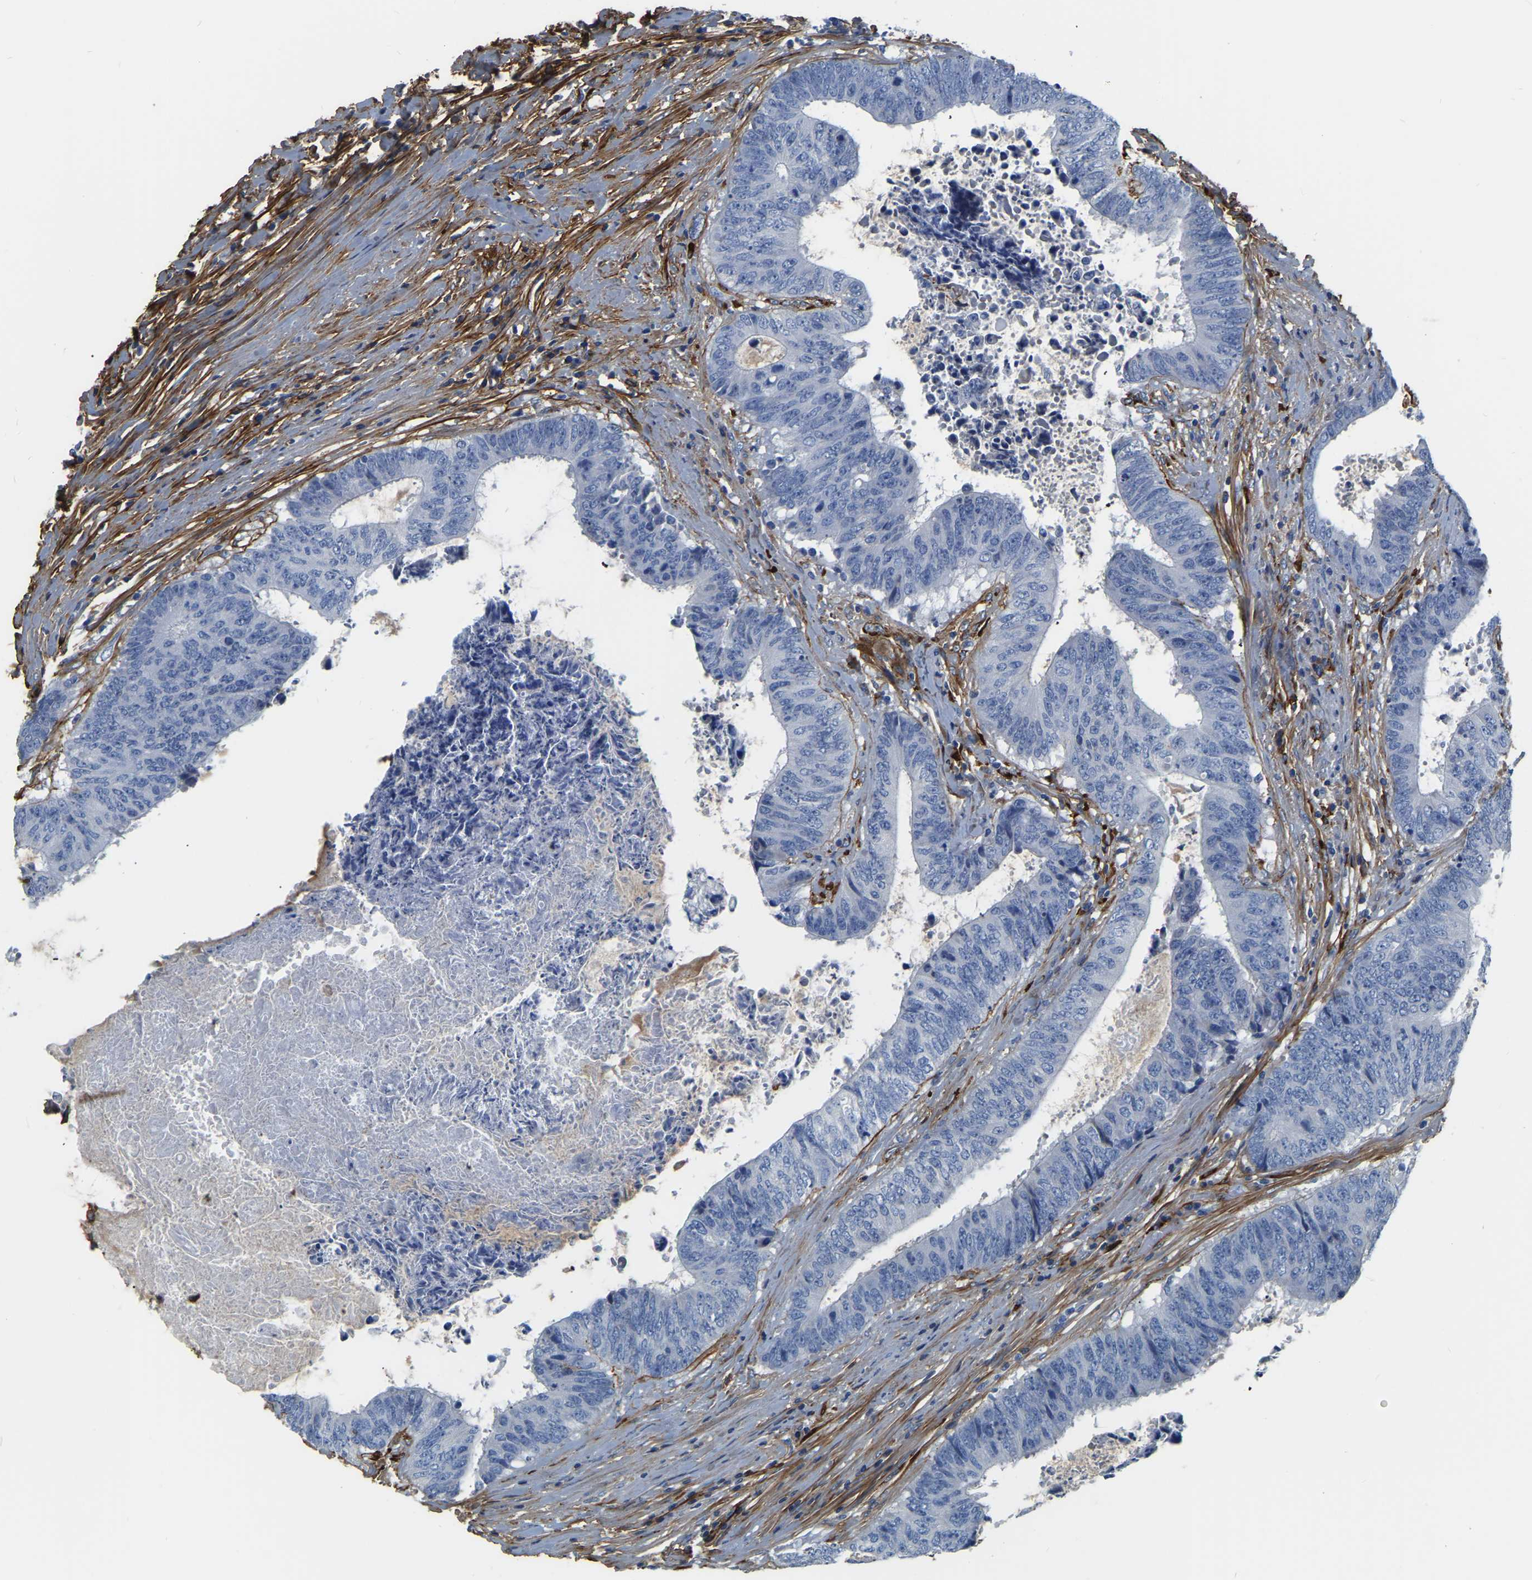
{"staining": {"intensity": "negative", "quantity": "none", "location": "none"}, "tissue": "colorectal cancer", "cell_type": "Tumor cells", "image_type": "cancer", "snomed": [{"axis": "morphology", "description": "Adenocarcinoma, NOS"}, {"axis": "topography", "description": "Rectum"}], "caption": "There is no significant expression in tumor cells of colorectal cancer.", "gene": "COL6A1", "patient": {"sex": "male", "age": 72}}